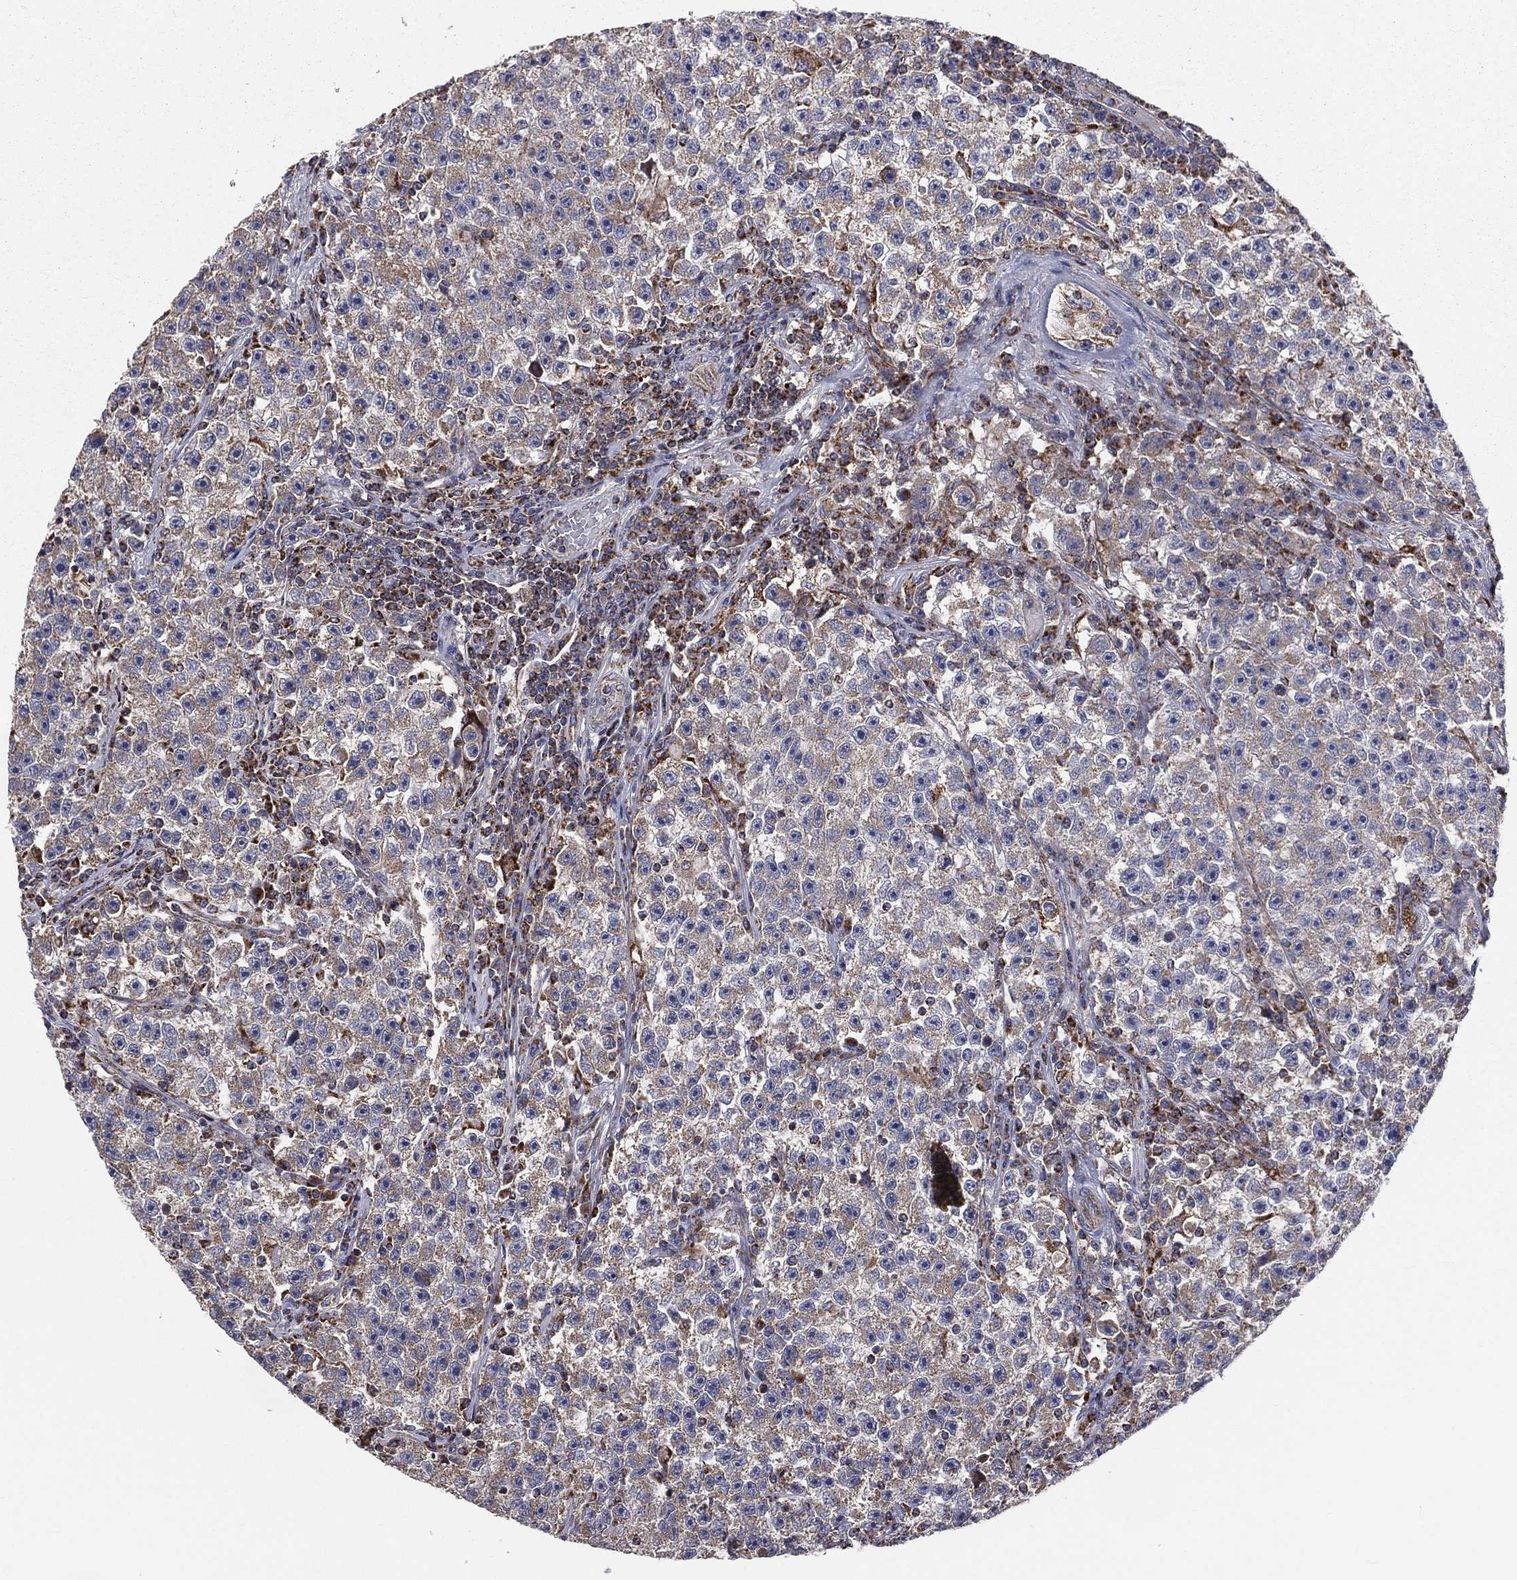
{"staining": {"intensity": "moderate", "quantity": "25%-75%", "location": "cytoplasmic/membranous"}, "tissue": "testis cancer", "cell_type": "Tumor cells", "image_type": "cancer", "snomed": [{"axis": "morphology", "description": "Seminoma, NOS"}, {"axis": "topography", "description": "Testis"}], "caption": "Immunohistochemistry (IHC) of seminoma (testis) exhibits medium levels of moderate cytoplasmic/membranous expression in about 25%-75% of tumor cells. Nuclei are stained in blue.", "gene": "GPD1", "patient": {"sex": "male", "age": 22}}